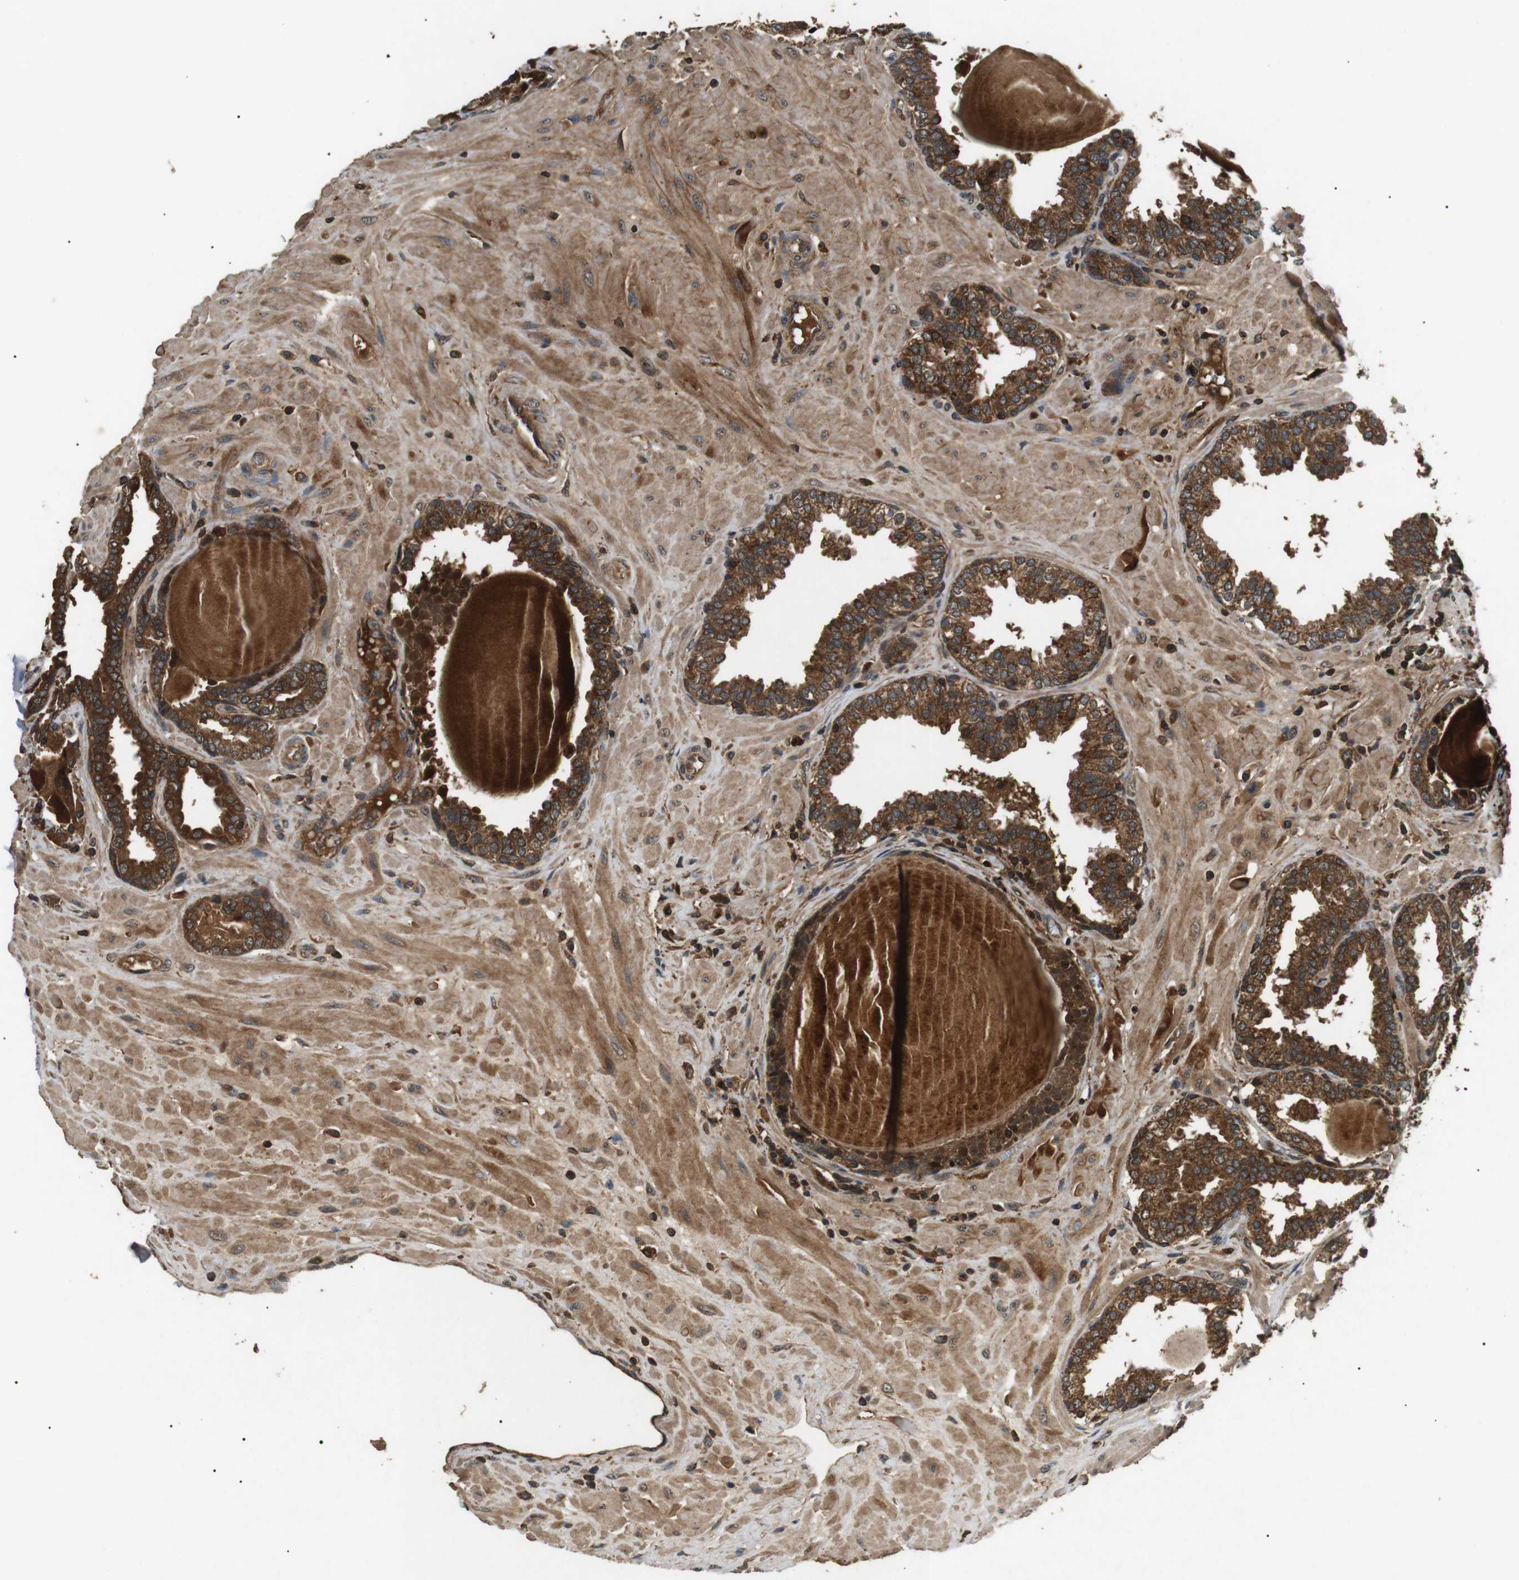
{"staining": {"intensity": "strong", "quantity": ">75%", "location": "cytoplasmic/membranous"}, "tissue": "prostate", "cell_type": "Glandular cells", "image_type": "normal", "snomed": [{"axis": "morphology", "description": "Normal tissue, NOS"}, {"axis": "topography", "description": "Prostate"}], "caption": "IHC of benign prostate shows high levels of strong cytoplasmic/membranous staining in about >75% of glandular cells. (DAB = brown stain, brightfield microscopy at high magnification).", "gene": "TBC1D15", "patient": {"sex": "male", "age": 51}}